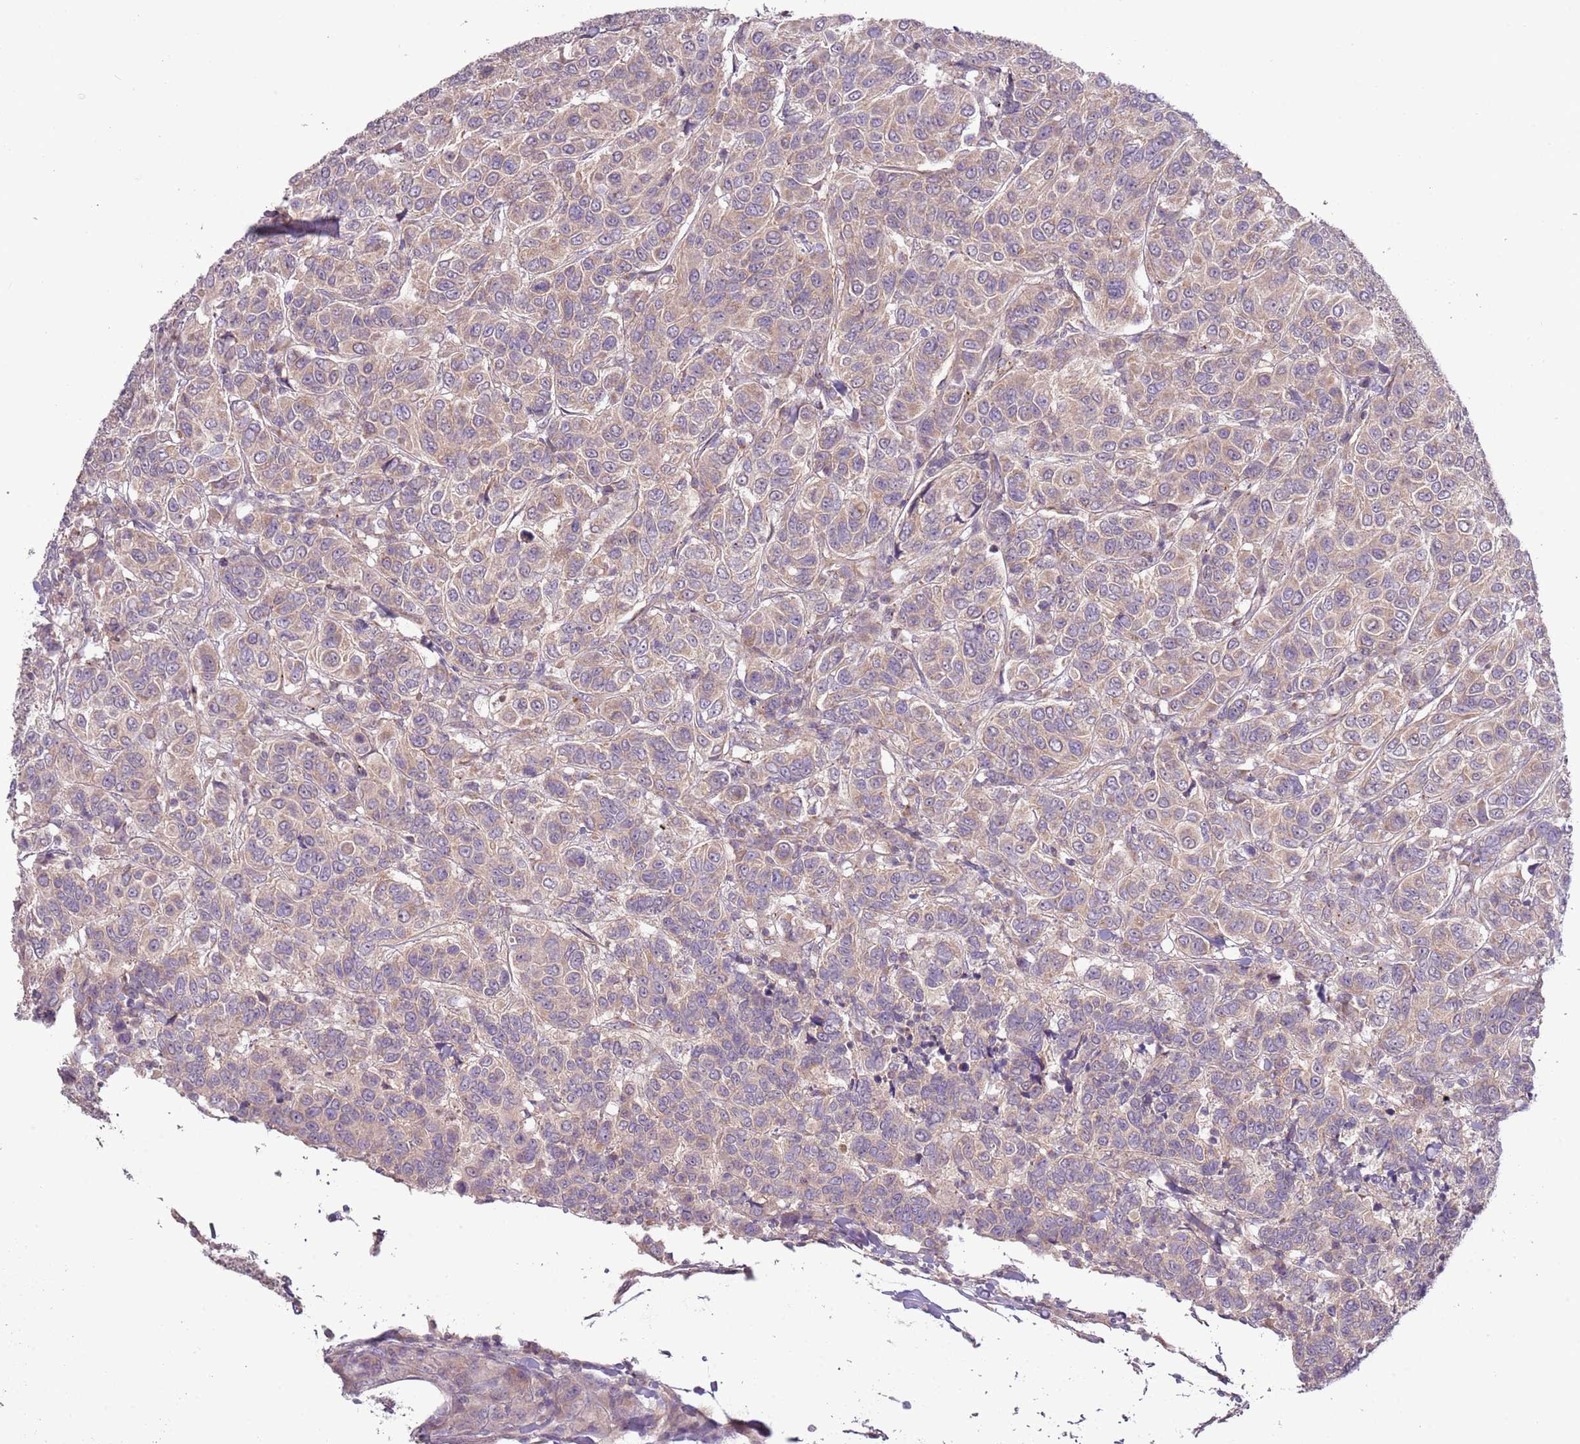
{"staining": {"intensity": "weak", "quantity": ">75%", "location": "cytoplasmic/membranous"}, "tissue": "breast cancer", "cell_type": "Tumor cells", "image_type": "cancer", "snomed": [{"axis": "morphology", "description": "Duct carcinoma"}, {"axis": "topography", "description": "Breast"}], "caption": "Immunohistochemical staining of breast infiltrating ductal carcinoma demonstrates low levels of weak cytoplasmic/membranous expression in approximately >75% of tumor cells.", "gene": "DTD2", "patient": {"sex": "female", "age": 55}}